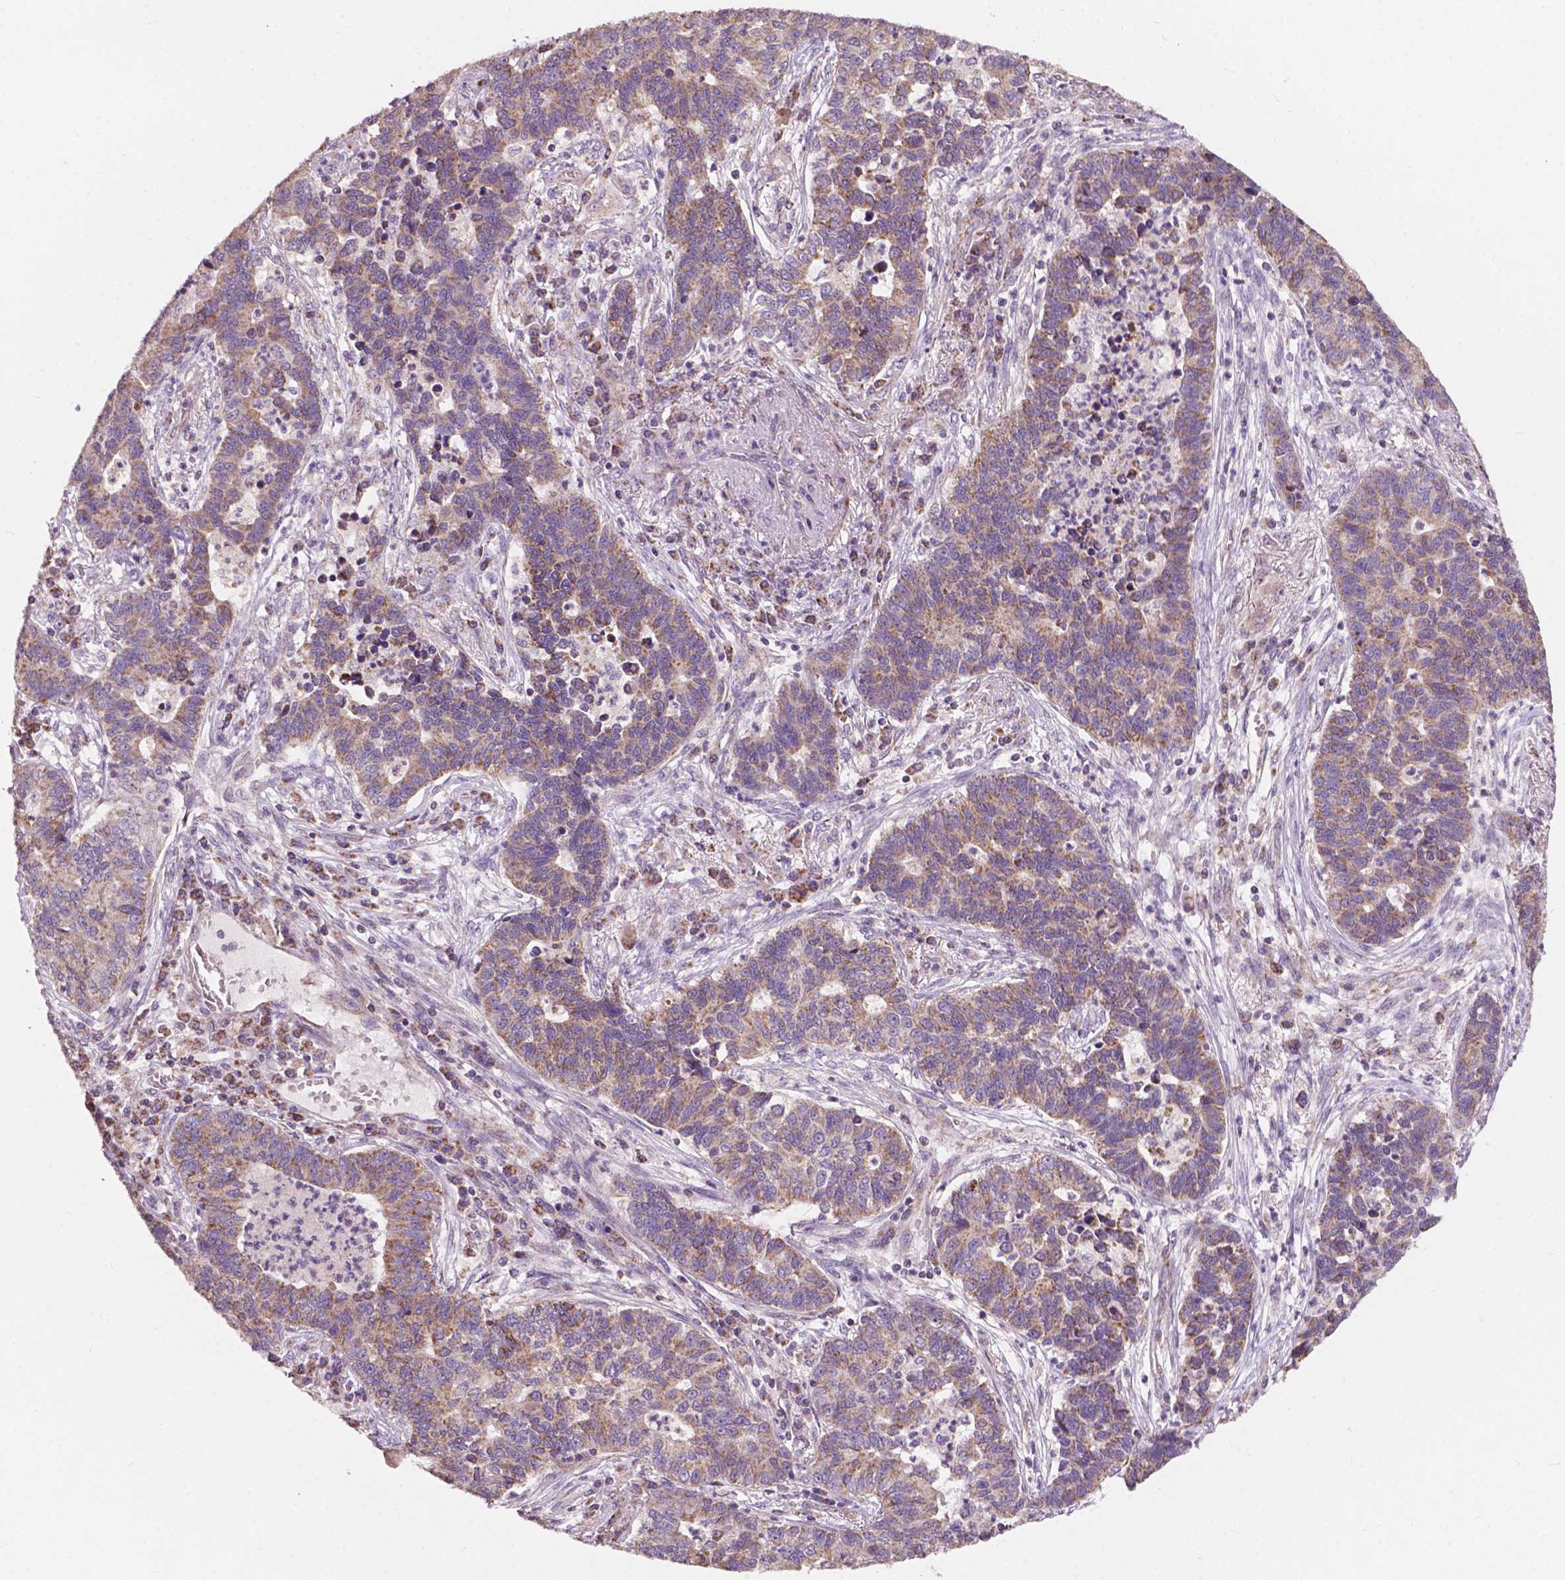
{"staining": {"intensity": "moderate", "quantity": ">75%", "location": "cytoplasmic/membranous"}, "tissue": "lung cancer", "cell_type": "Tumor cells", "image_type": "cancer", "snomed": [{"axis": "morphology", "description": "Adenocarcinoma, NOS"}, {"axis": "topography", "description": "Lung"}], "caption": "DAB immunohistochemical staining of lung adenocarcinoma displays moderate cytoplasmic/membranous protein expression in approximately >75% of tumor cells.", "gene": "NDUFA10", "patient": {"sex": "female", "age": 57}}